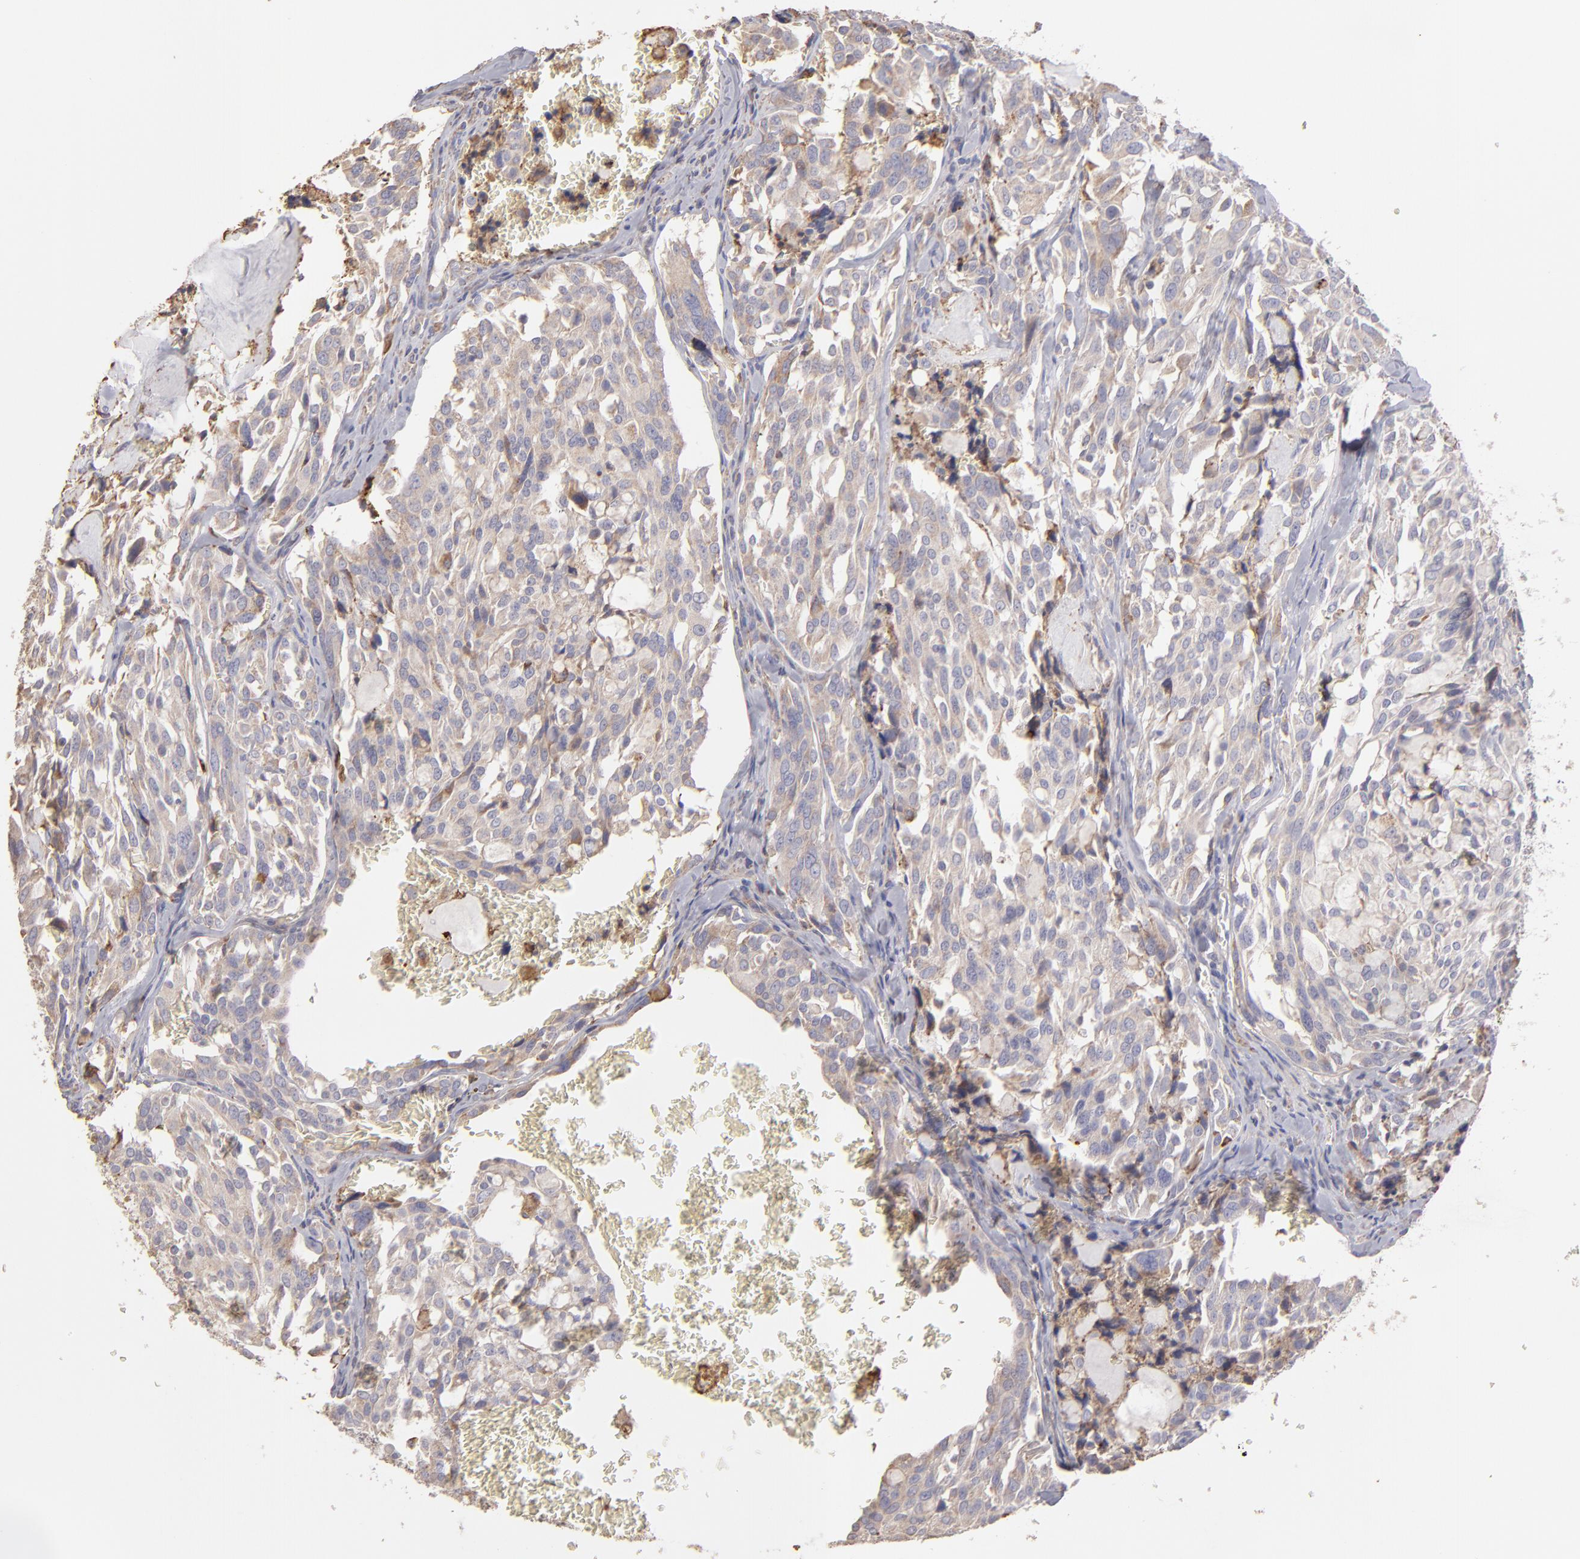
{"staining": {"intensity": "weak", "quantity": ">75%", "location": "cytoplasmic/membranous"}, "tissue": "thyroid cancer", "cell_type": "Tumor cells", "image_type": "cancer", "snomed": [{"axis": "morphology", "description": "Carcinoma, NOS"}, {"axis": "morphology", "description": "Carcinoid, malignant, NOS"}, {"axis": "topography", "description": "Thyroid gland"}], "caption": "Protein staining reveals weak cytoplasmic/membranous staining in approximately >75% of tumor cells in thyroid carcinoma.", "gene": "CALR", "patient": {"sex": "male", "age": 33}}